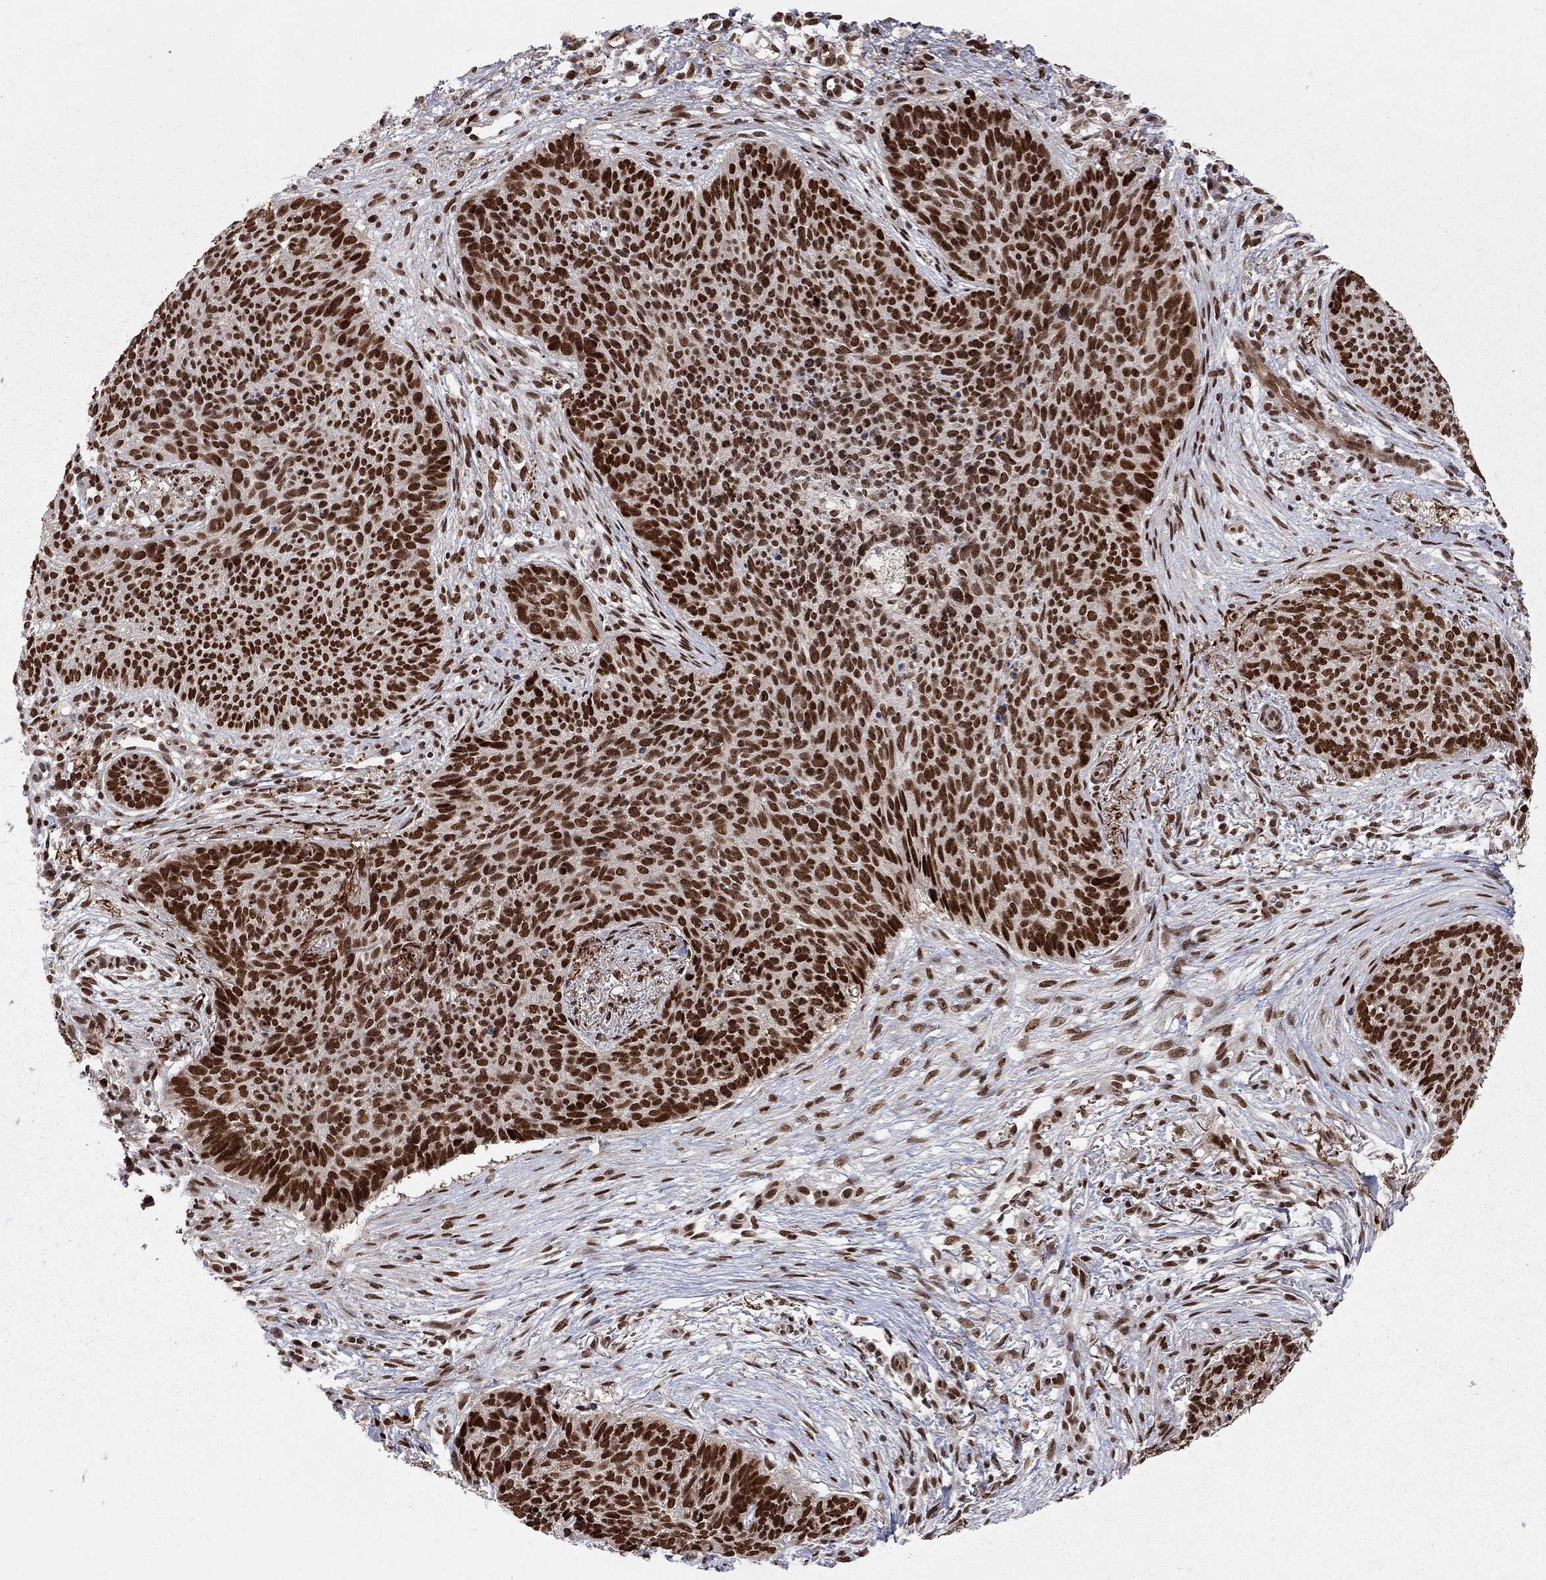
{"staining": {"intensity": "strong", "quantity": ">75%", "location": "nuclear"}, "tissue": "skin cancer", "cell_type": "Tumor cells", "image_type": "cancer", "snomed": [{"axis": "morphology", "description": "Basal cell carcinoma"}, {"axis": "topography", "description": "Skin"}], "caption": "Skin cancer (basal cell carcinoma) tissue displays strong nuclear positivity in about >75% of tumor cells", "gene": "SAP30L", "patient": {"sex": "male", "age": 64}}